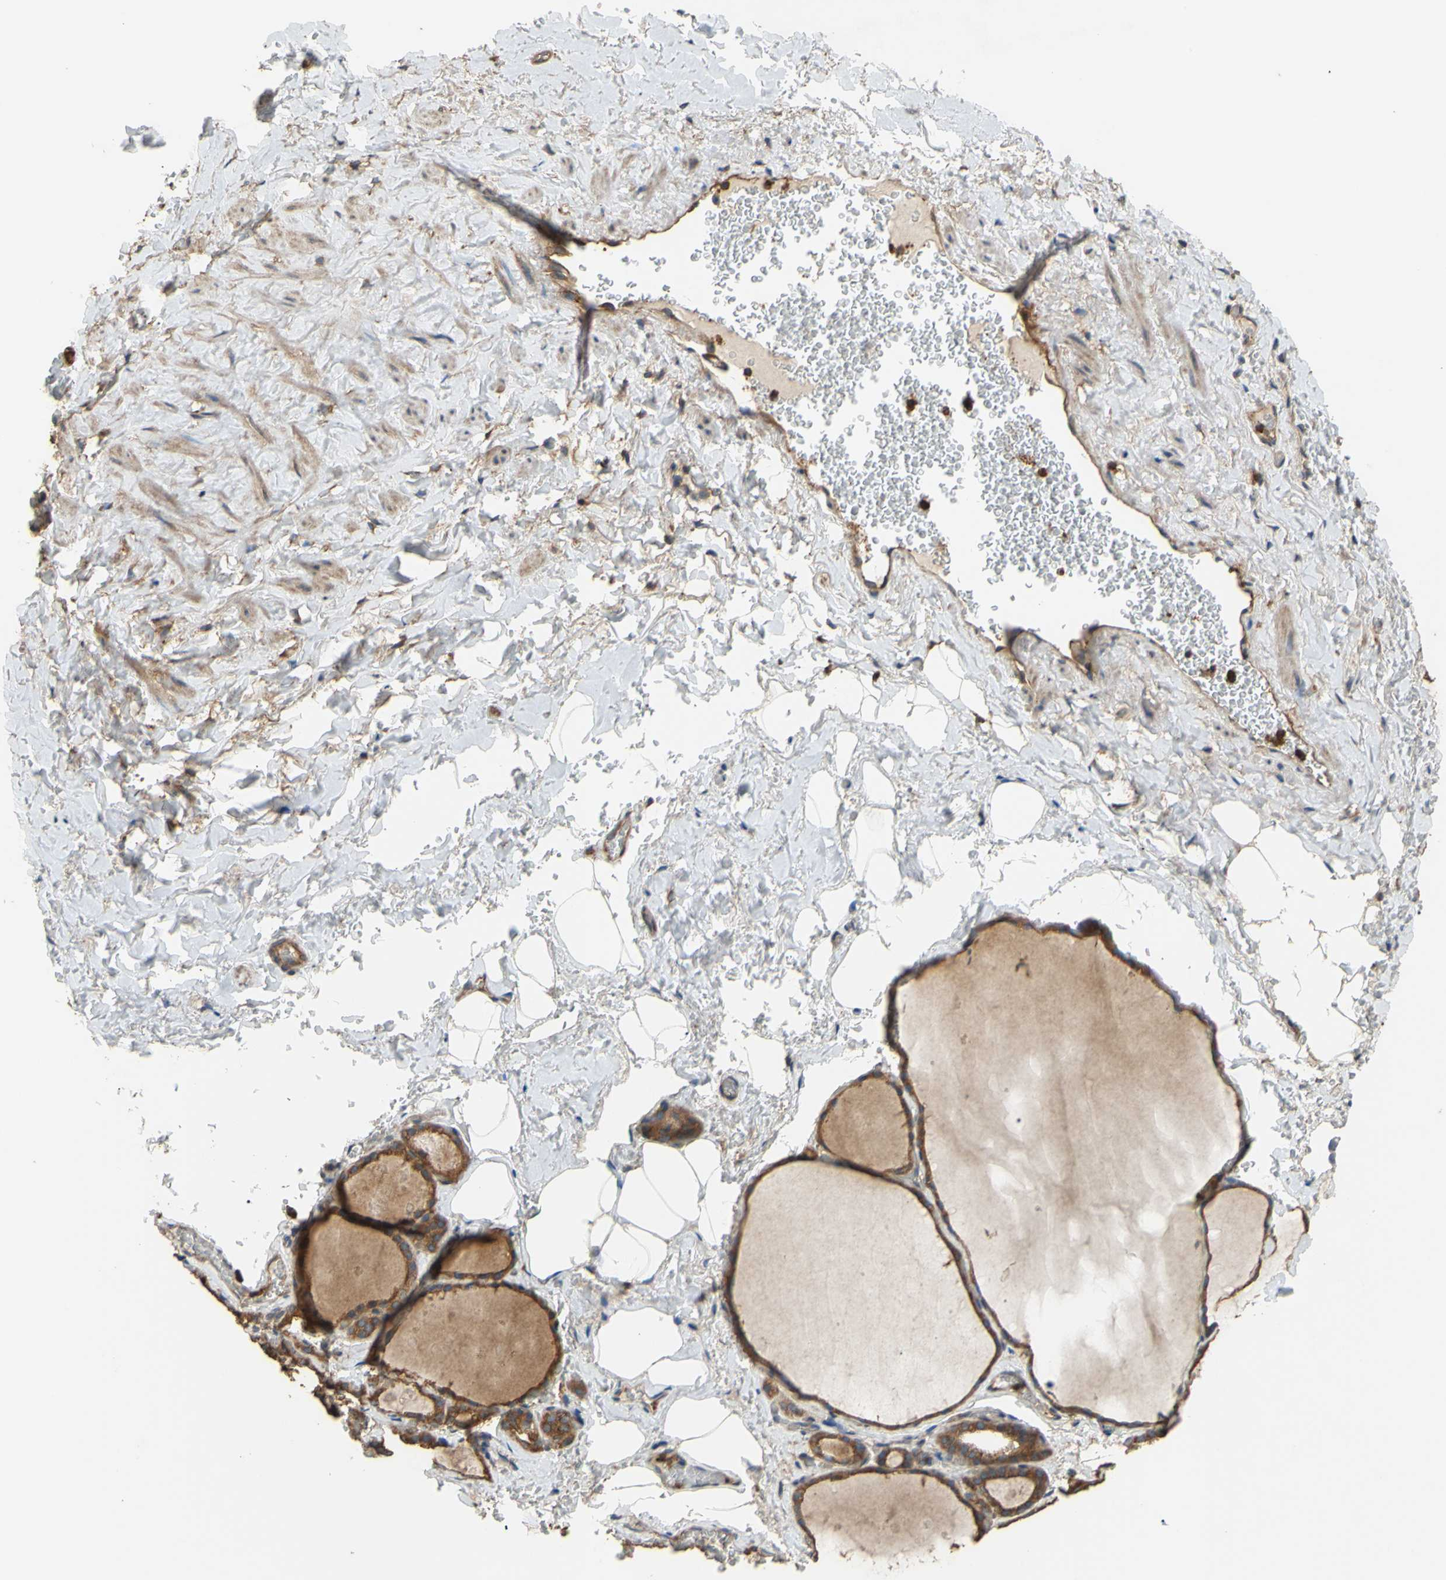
{"staining": {"intensity": "strong", "quantity": ">75%", "location": "cytoplasmic/membranous"}, "tissue": "thyroid gland", "cell_type": "Glandular cells", "image_type": "normal", "snomed": [{"axis": "morphology", "description": "Normal tissue, NOS"}, {"axis": "topography", "description": "Thyroid gland"}], "caption": "This is a micrograph of immunohistochemistry (IHC) staining of normal thyroid gland, which shows strong staining in the cytoplasmic/membranous of glandular cells.", "gene": "CTTN", "patient": {"sex": "male", "age": 61}}